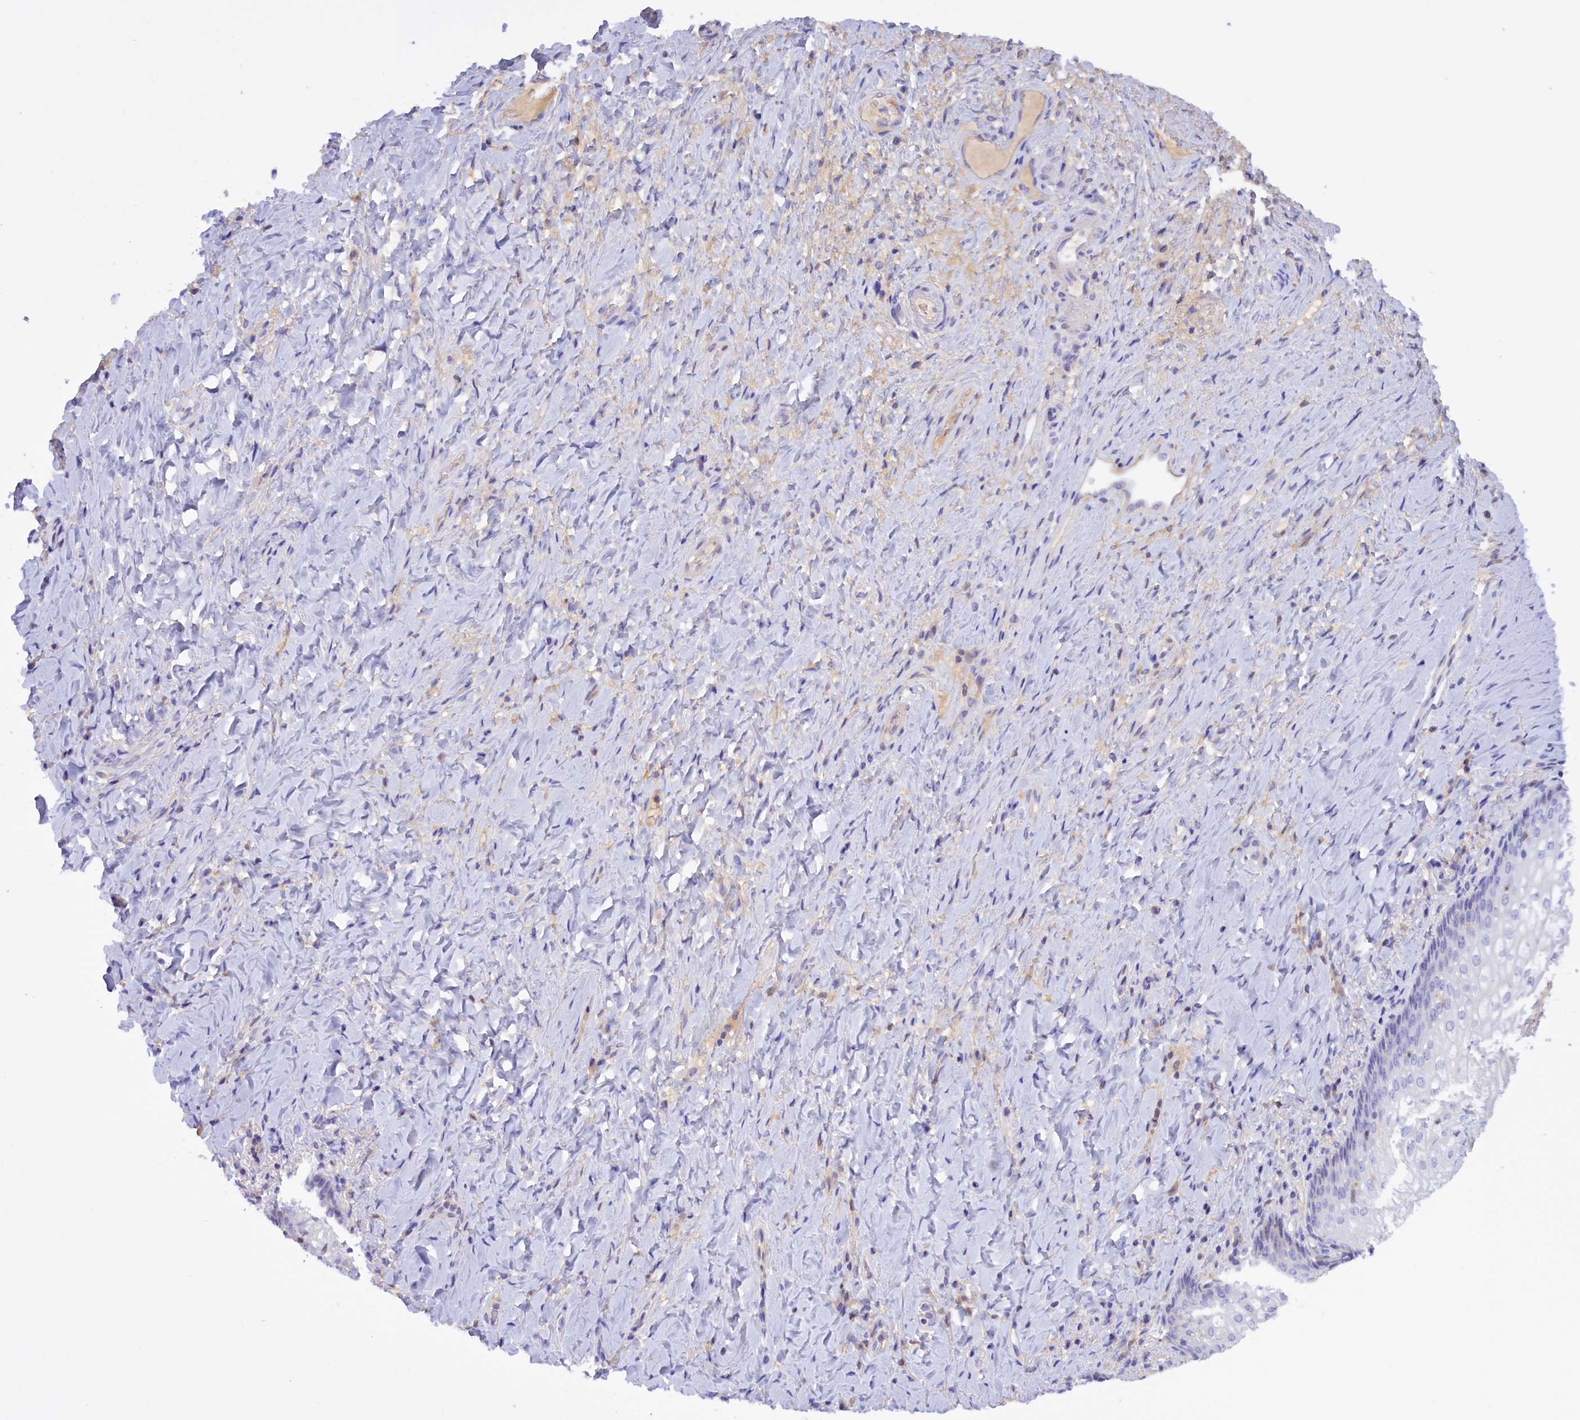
{"staining": {"intensity": "negative", "quantity": "none", "location": "none"}, "tissue": "vagina", "cell_type": "Squamous epithelial cells", "image_type": "normal", "snomed": [{"axis": "morphology", "description": "Normal tissue, NOS"}, {"axis": "topography", "description": "Vagina"}], "caption": "Vagina was stained to show a protein in brown. There is no significant expression in squamous epithelial cells. (Stains: DAB immunohistochemistry (IHC) with hematoxylin counter stain, Microscopy: brightfield microscopy at high magnification).", "gene": "PROK2", "patient": {"sex": "female", "age": 60}}